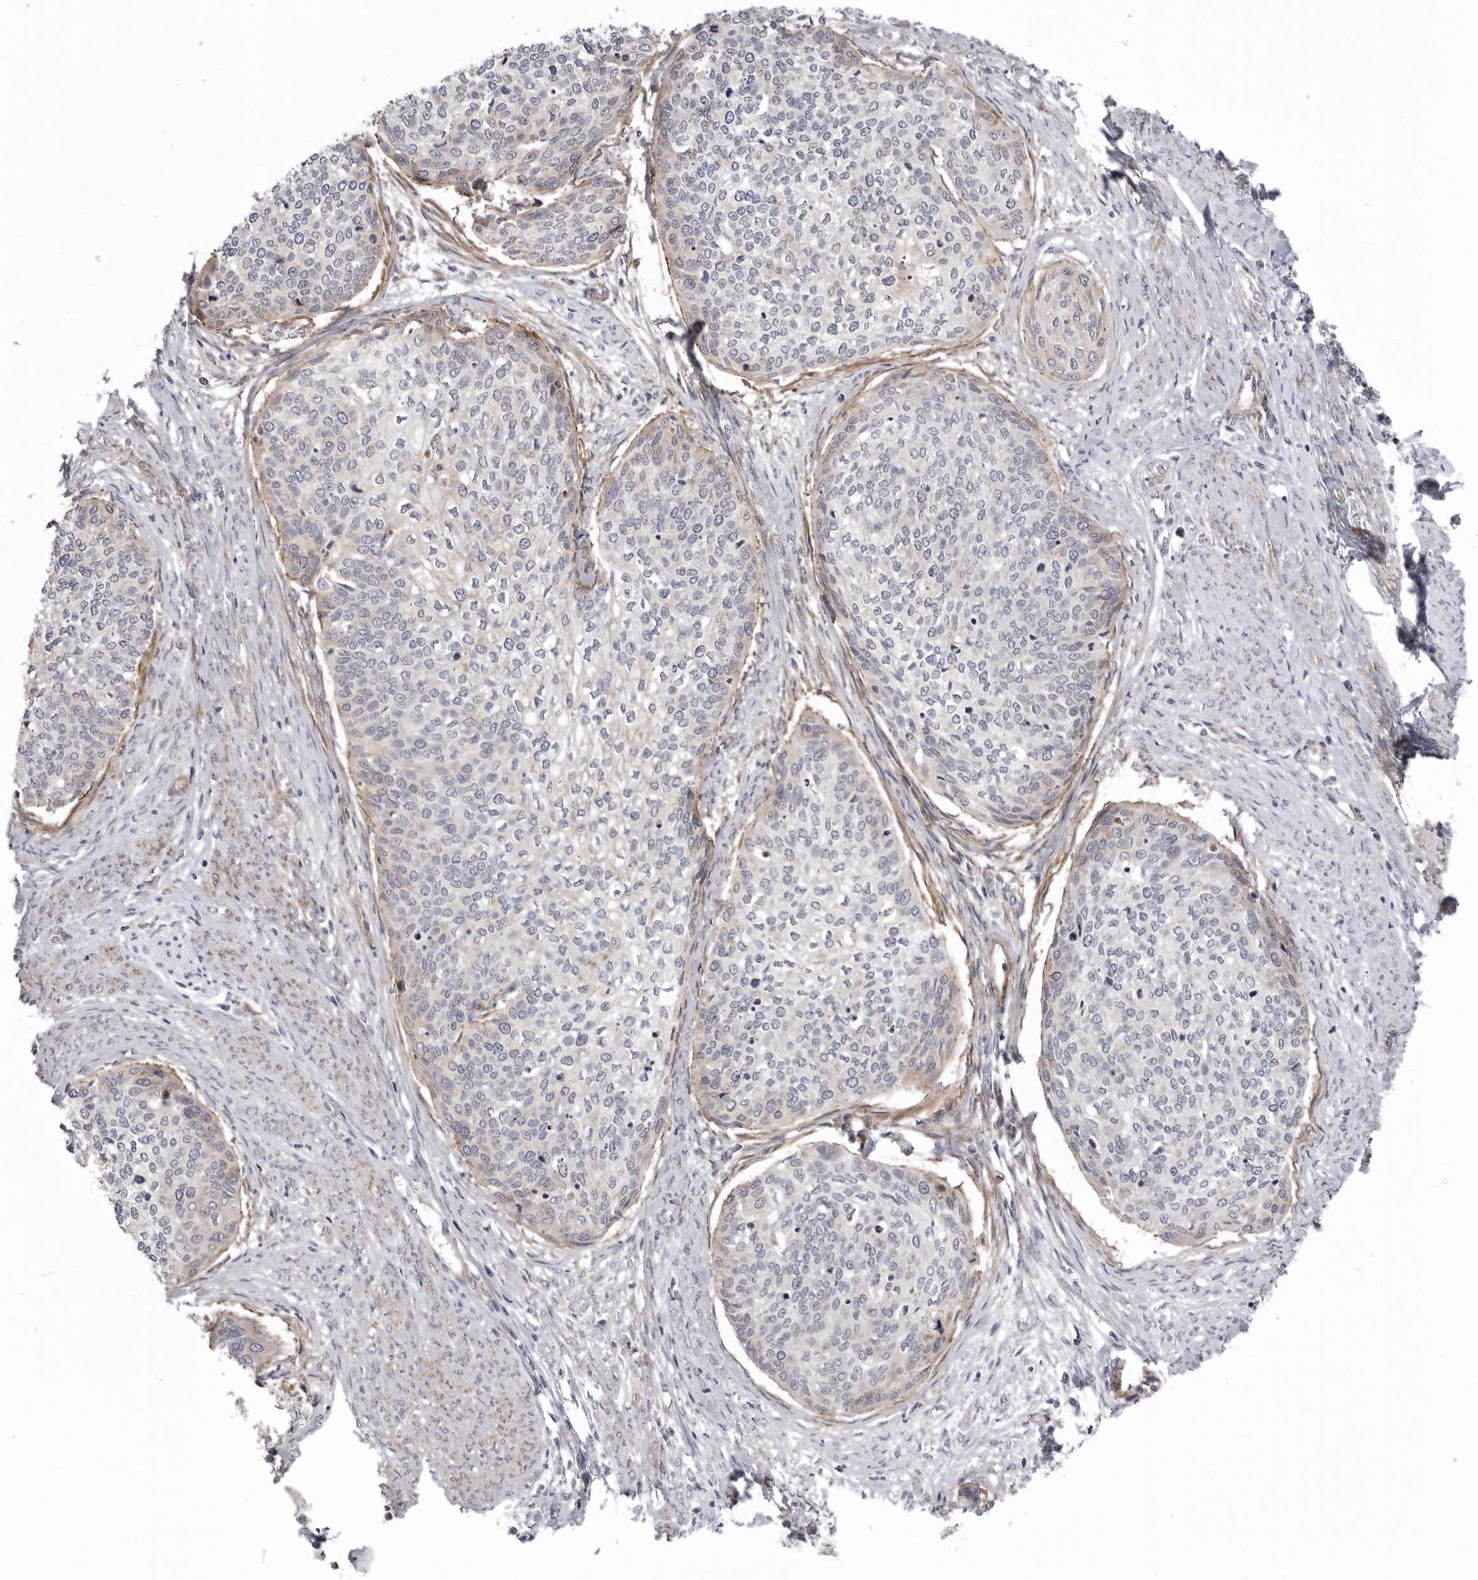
{"staining": {"intensity": "weak", "quantity": "<25%", "location": "cytoplasmic/membranous"}, "tissue": "cervical cancer", "cell_type": "Tumor cells", "image_type": "cancer", "snomed": [{"axis": "morphology", "description": "Squamous cell carcinoma, NOS"}, {"axis": "topography", "description": "Cervix"}], "caption": "The immunohistochemistry photomicrograph has no significant expression in tumor cells of cervical squamous cell carcinoma tissue.", "gene": "SCP2", "patient": {"sex": "female", "age": 37}}